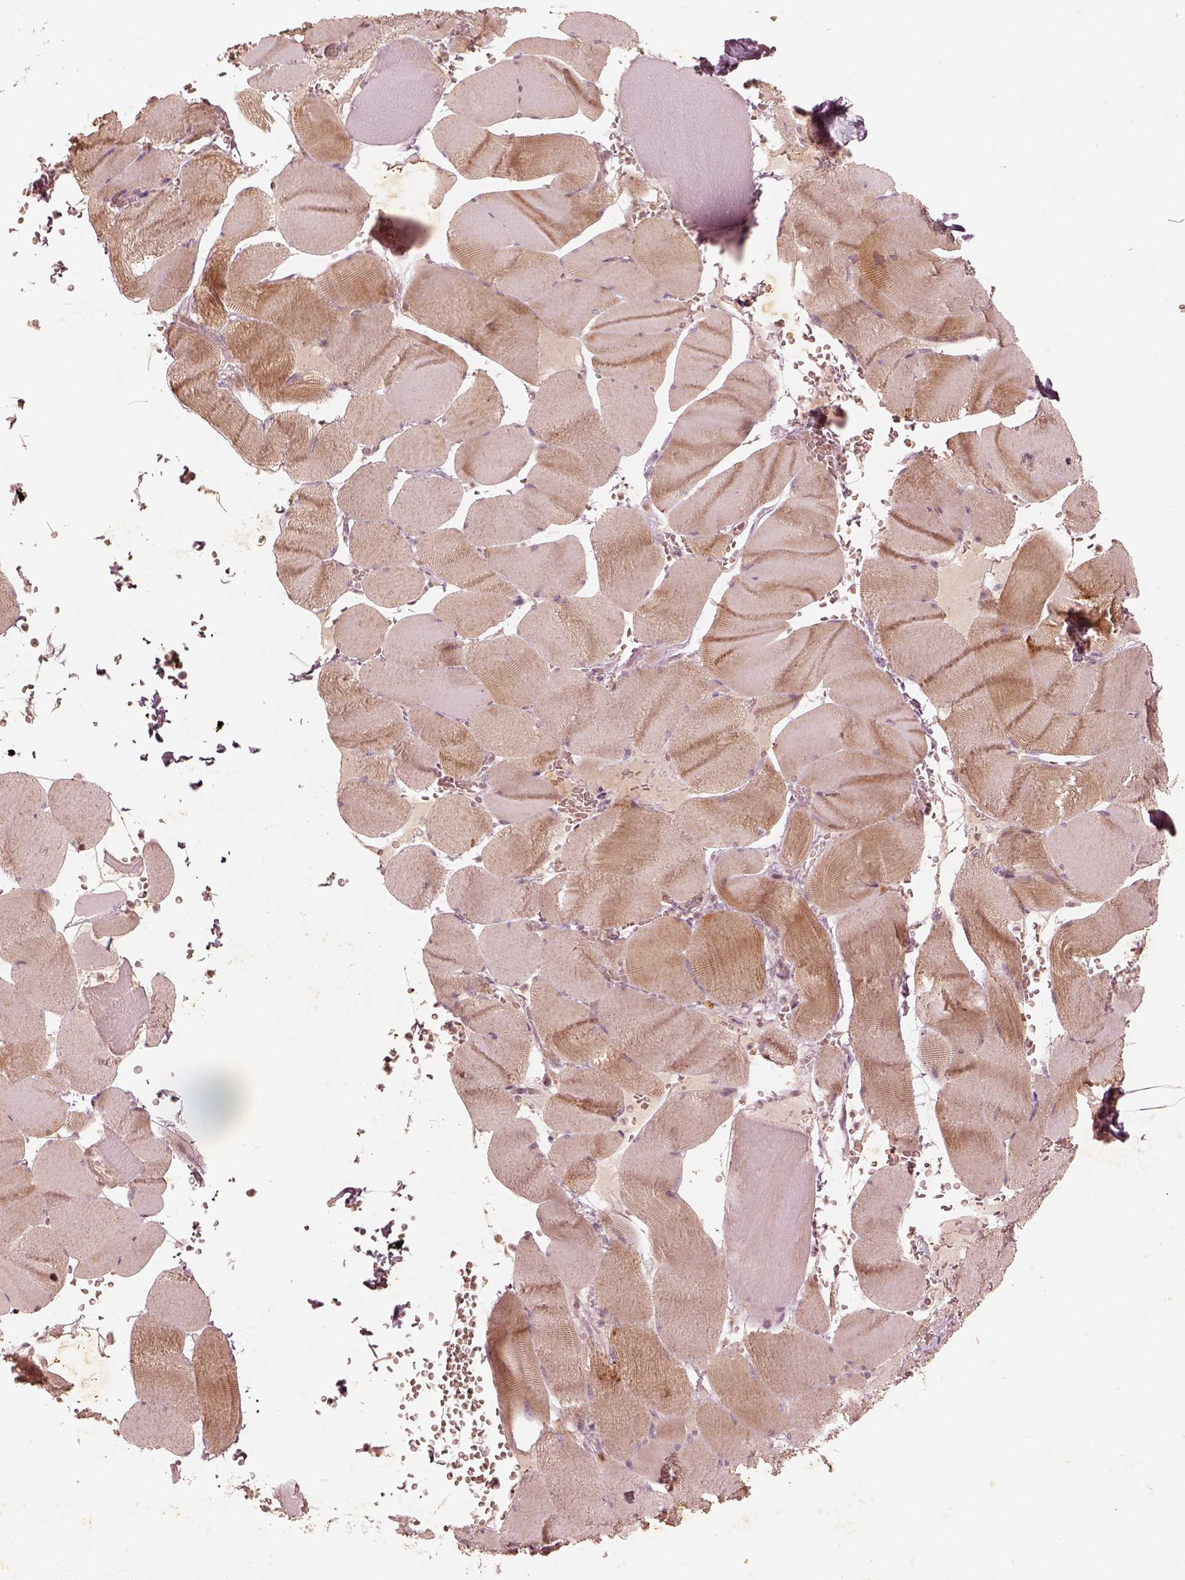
{"staining": {"intensity": "moderate", "quantity": "25%-75%", "location": "cytoplasmic/membranous"}, "tissue": "skeletal muscle", "cell_type": "Myocytes", "image_type": "normal", "snomed": [{"axis": "morphology", "description": "Normal tissue, NOS"}, {"axis": "topography", "description": "Skeletal muscle"}], "caption": "This image displays immunohistochemistry (IHC) staining of benign human skeletal muscle, with medium moderate cytoplasmic/membranous positivity in approximately 25%-75% of myocytes.", "gene": "WLS", "patient": {"sex": "male", "age": 56}}